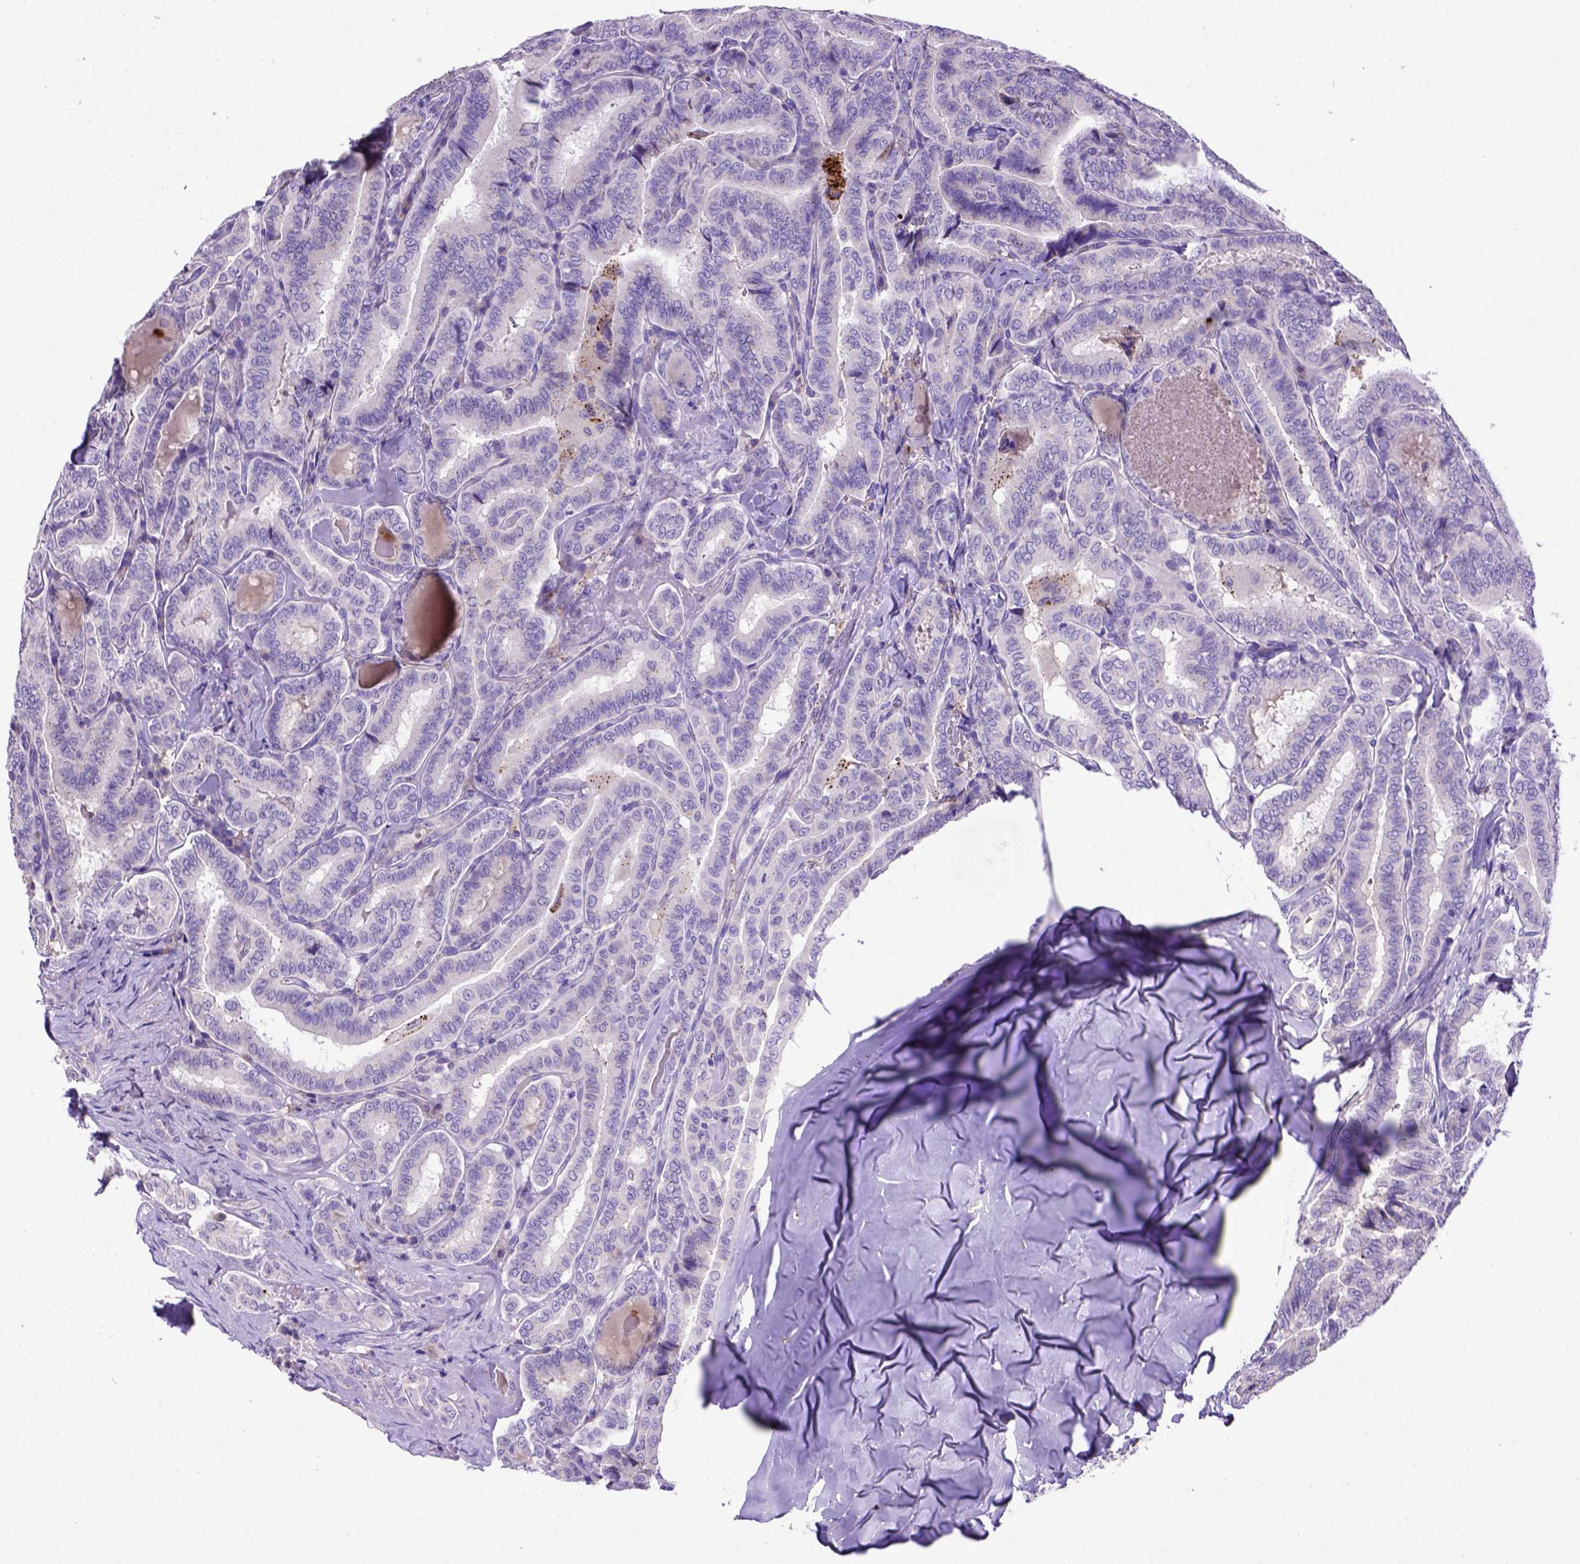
{"staining": {"intensity": "negative", "quantity": "none", "location": "none"}, "tissue": "thyroid cancer", "cell_type": "Tumor cells", "image_type": "cancer", "snomed": [{"axis": "morphology", "description": "Papillary adenocarcinoma, NOS"}, {"axis": "morphology", "description": "Papillary adenoma metastatic"}, {"axis": "topography", "description": "Thyroid gland"}], "caption": "IHC micrograph of papillary adenocarcinoma (thyroid) stained for a protein (brown), which reveals no staining in tumor cells.", "gene": "ADAM12", "patient": {"sex": "female", "age": 50}}